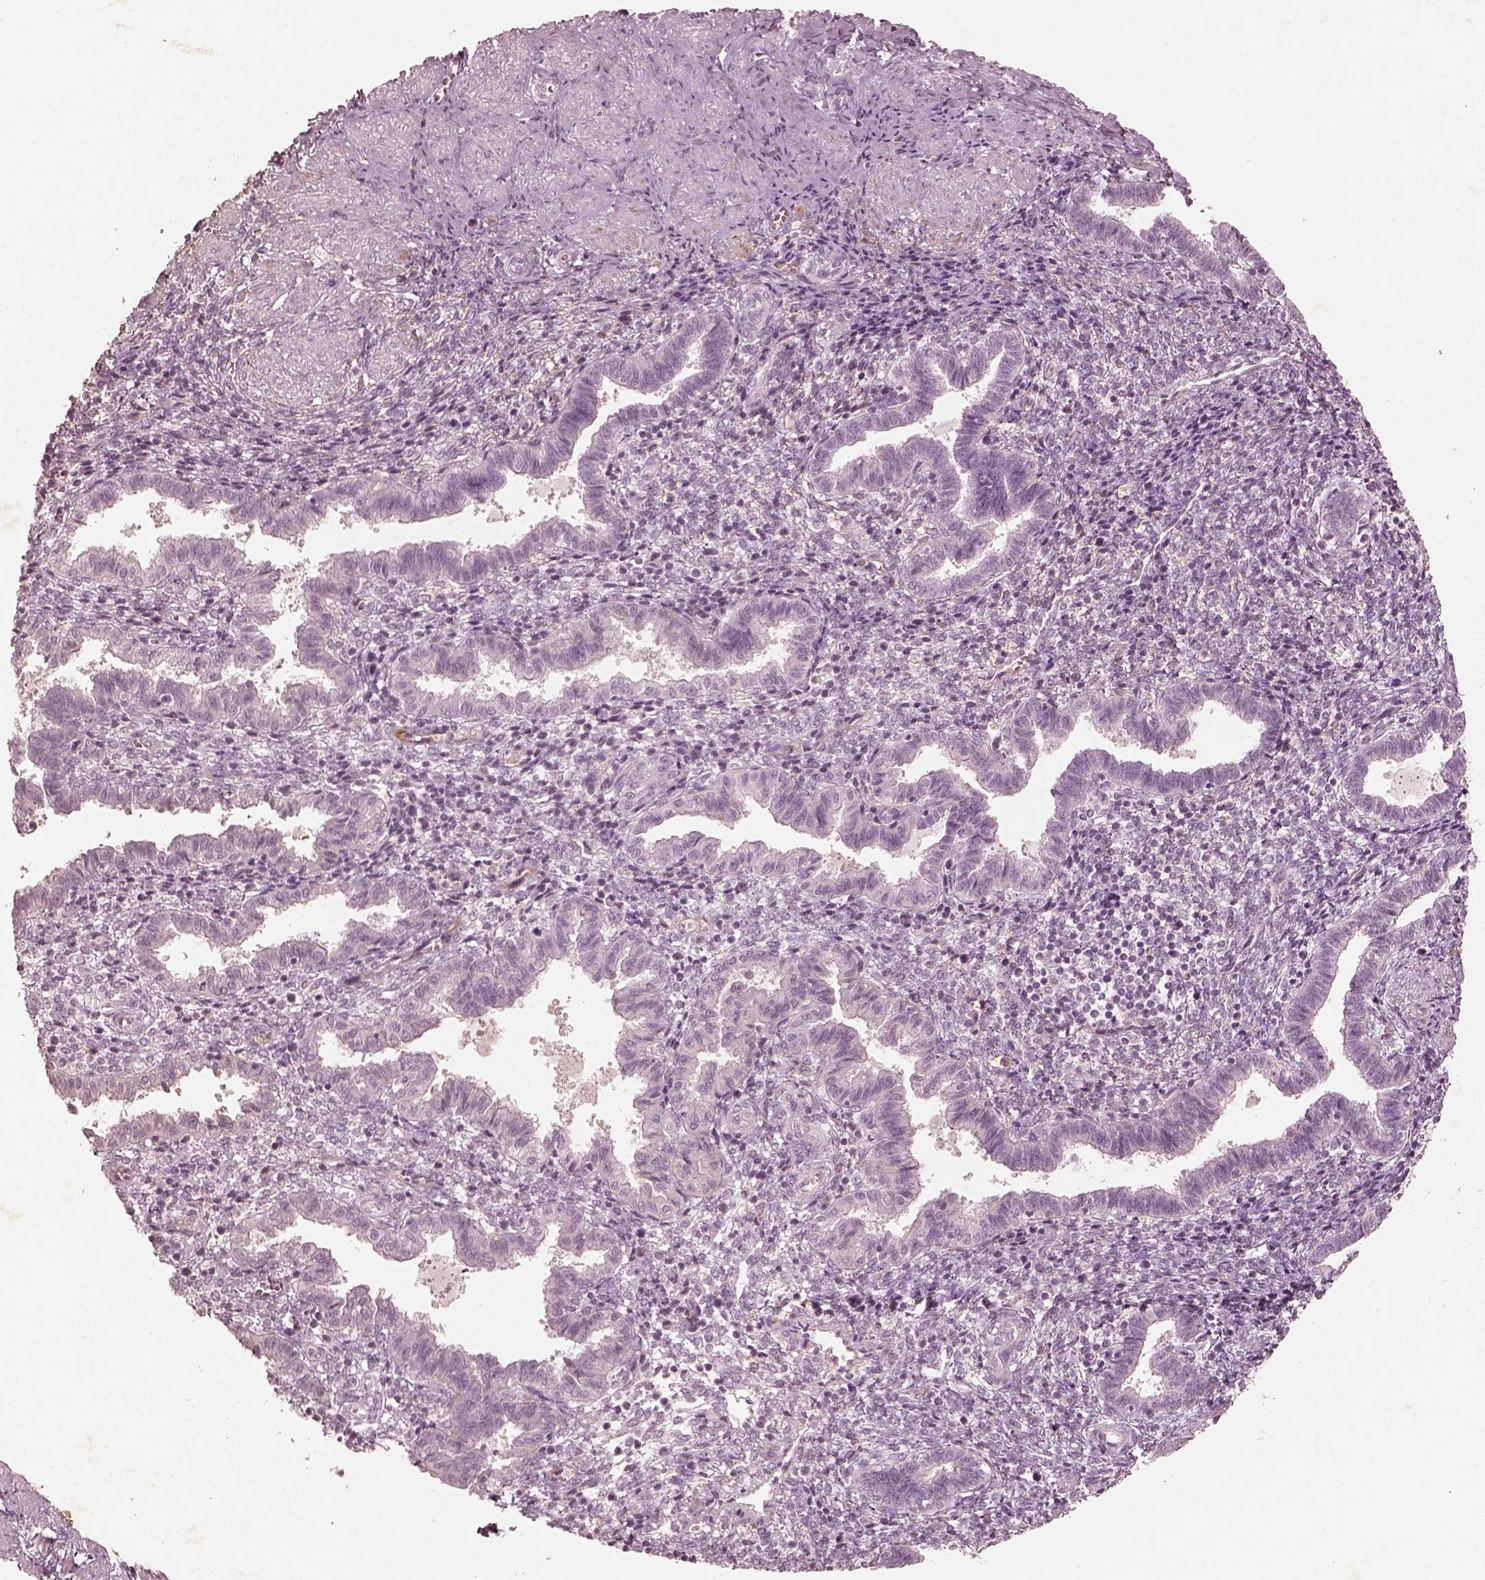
{"staining": {"intensity": "negative", "quantity": "none", "location": "none"}, "tissue": "endometrium", "cell_type": "Cells in endometrial stroma", "image_type": "normal", "snomed": [{"axis": "morphology", "description": "Normal tissue, NOS"}, {"axis": "topography", "description": "Endometrium"}], "caption": "This is a photomicrograph of immunohistochemistry (IHC) staining of benign endometrium, which shows no staining in cells in endometrial stroma.", "gene": "MADCAM1", "patient": {"sex": "female", "age": 37}}